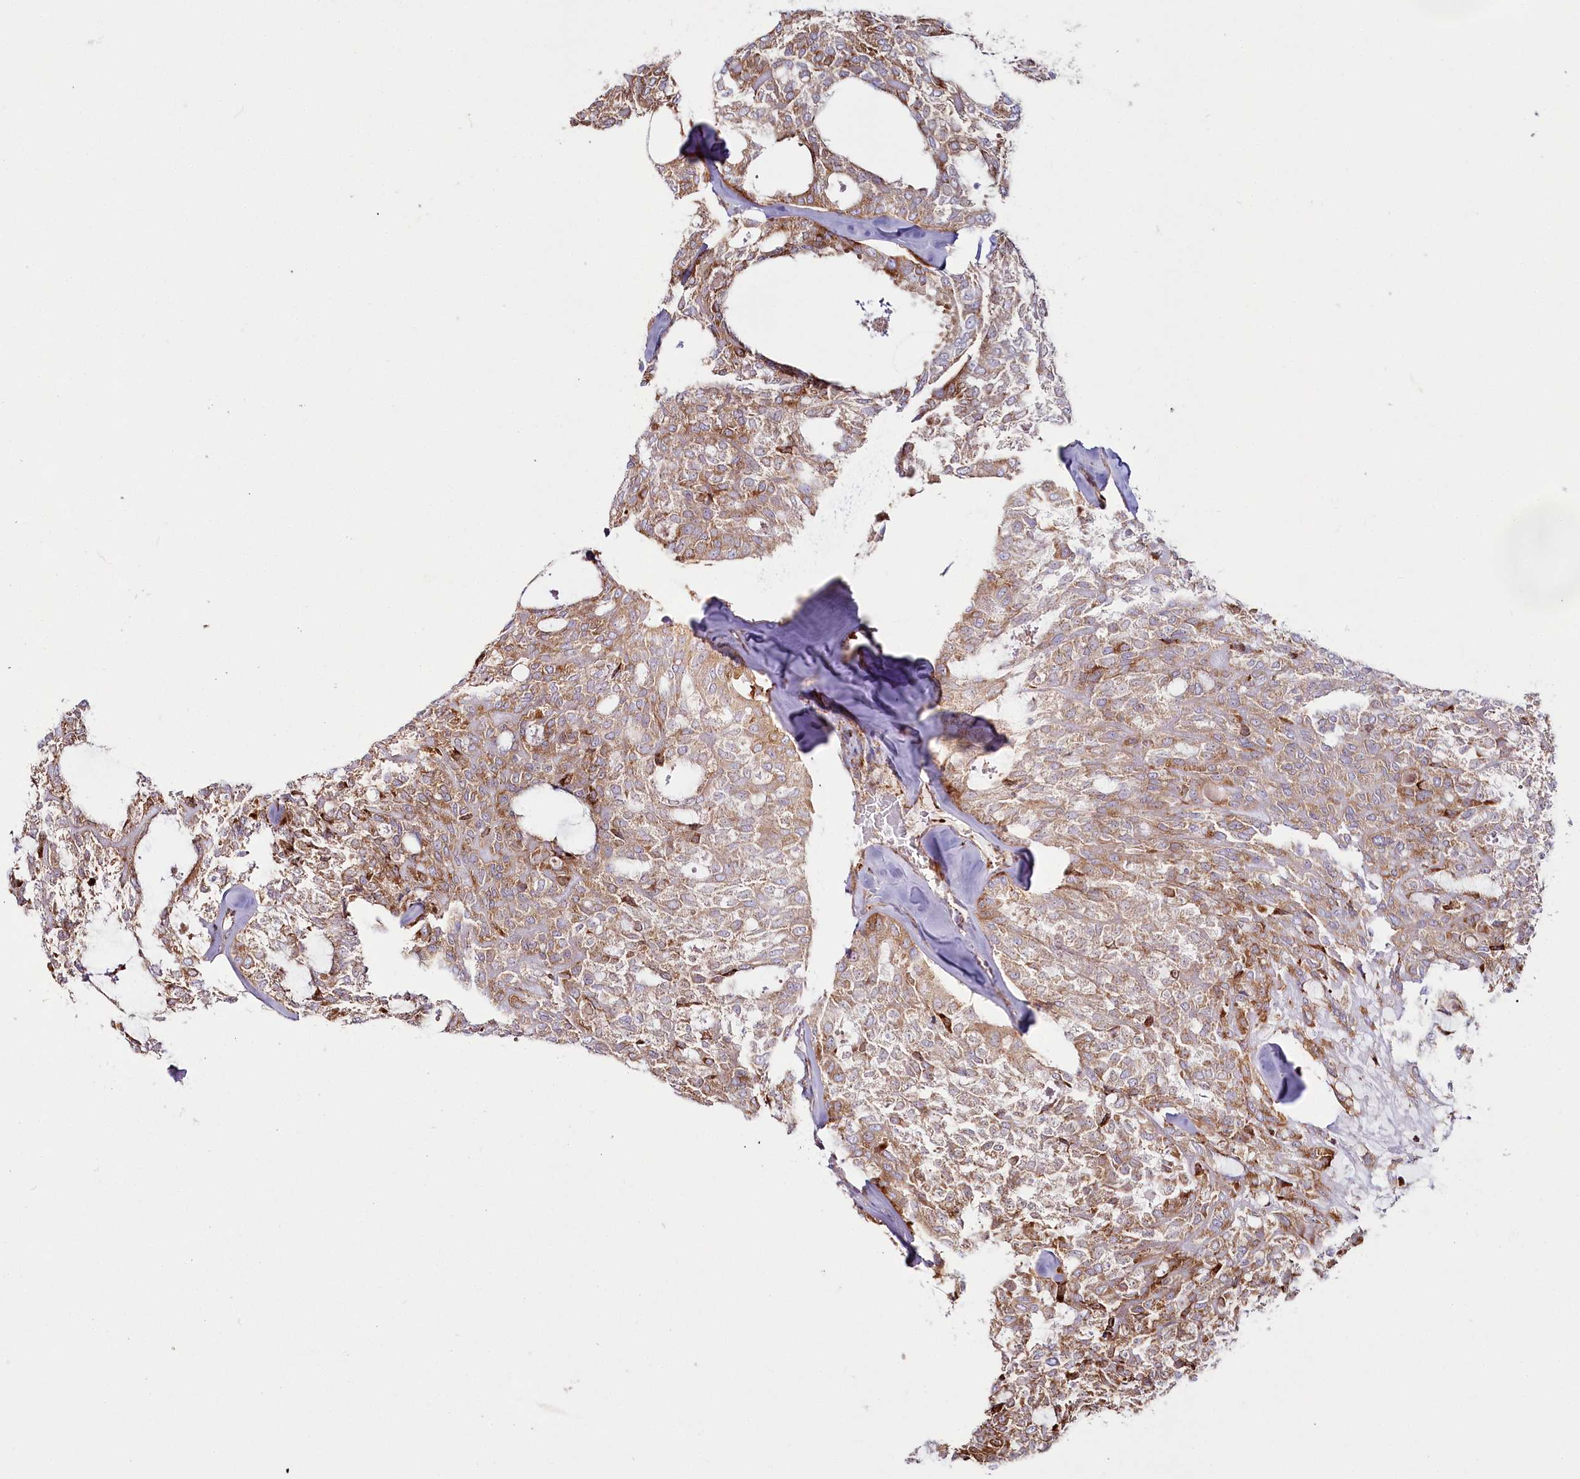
{"staining": {"intensity": "moderate", "quantity": ">75%", "location": "cytoplasmic/membranous"}, "tissue": "thyroid cancer", "cell_type": "Tumor cells", "image_type": "cancer", "snomed": [{"axis": "morphology", "description": "Follicular adenoma carcinoma, NOS"}, {"axis": "topography", "description": "Thyroid gland"}], "caption": "IHC of human follicular adenoma carcinoma (thyroid) displays medium levels of moderate cytoplasmic/membranous expression in about >75% of tumor cells. Nuclei are stained in blue.", "gene": "POGLUT1", "patient": {"sex": "male", "age": 75}}